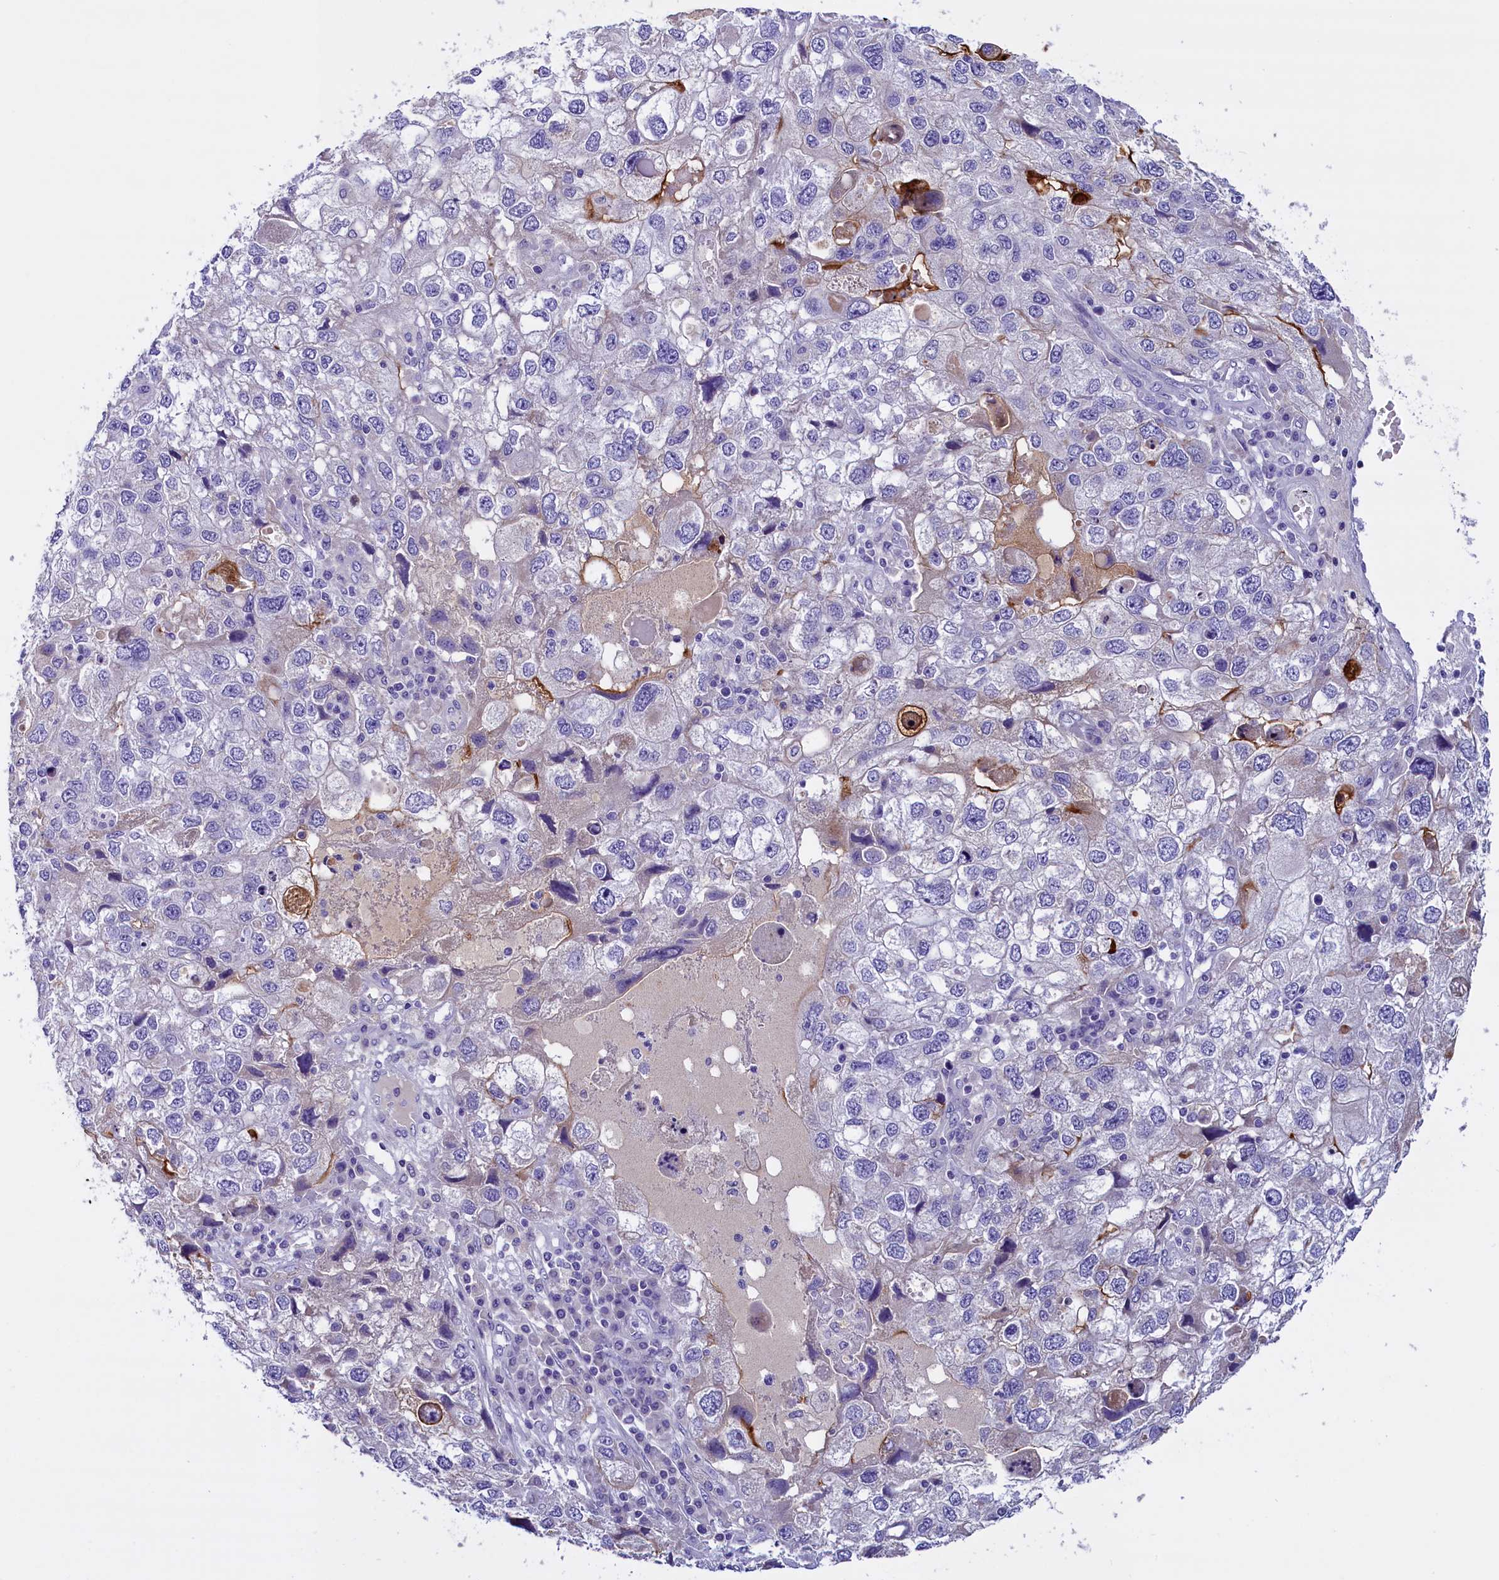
{"staining": {"intensity": "negative", "quantity": "none", "location": "none"}, "tissue": "endometrial cancer", "cell_type": "Tumor cells", "image_type": "cancer", "snomed": [{"axis": "morphology", "description": "Adenocarcinoma, NOS"}, {"axis": "topography", "description": "Endometrium"}], "caption": "Immunohistochemistry micrograph of human adenocarcinoma (endometrial) stained for a protein (brown), which shows no staining in tumor cells.", "gene": "RTTN", "patient": {"sex": "female", "age": 49}}